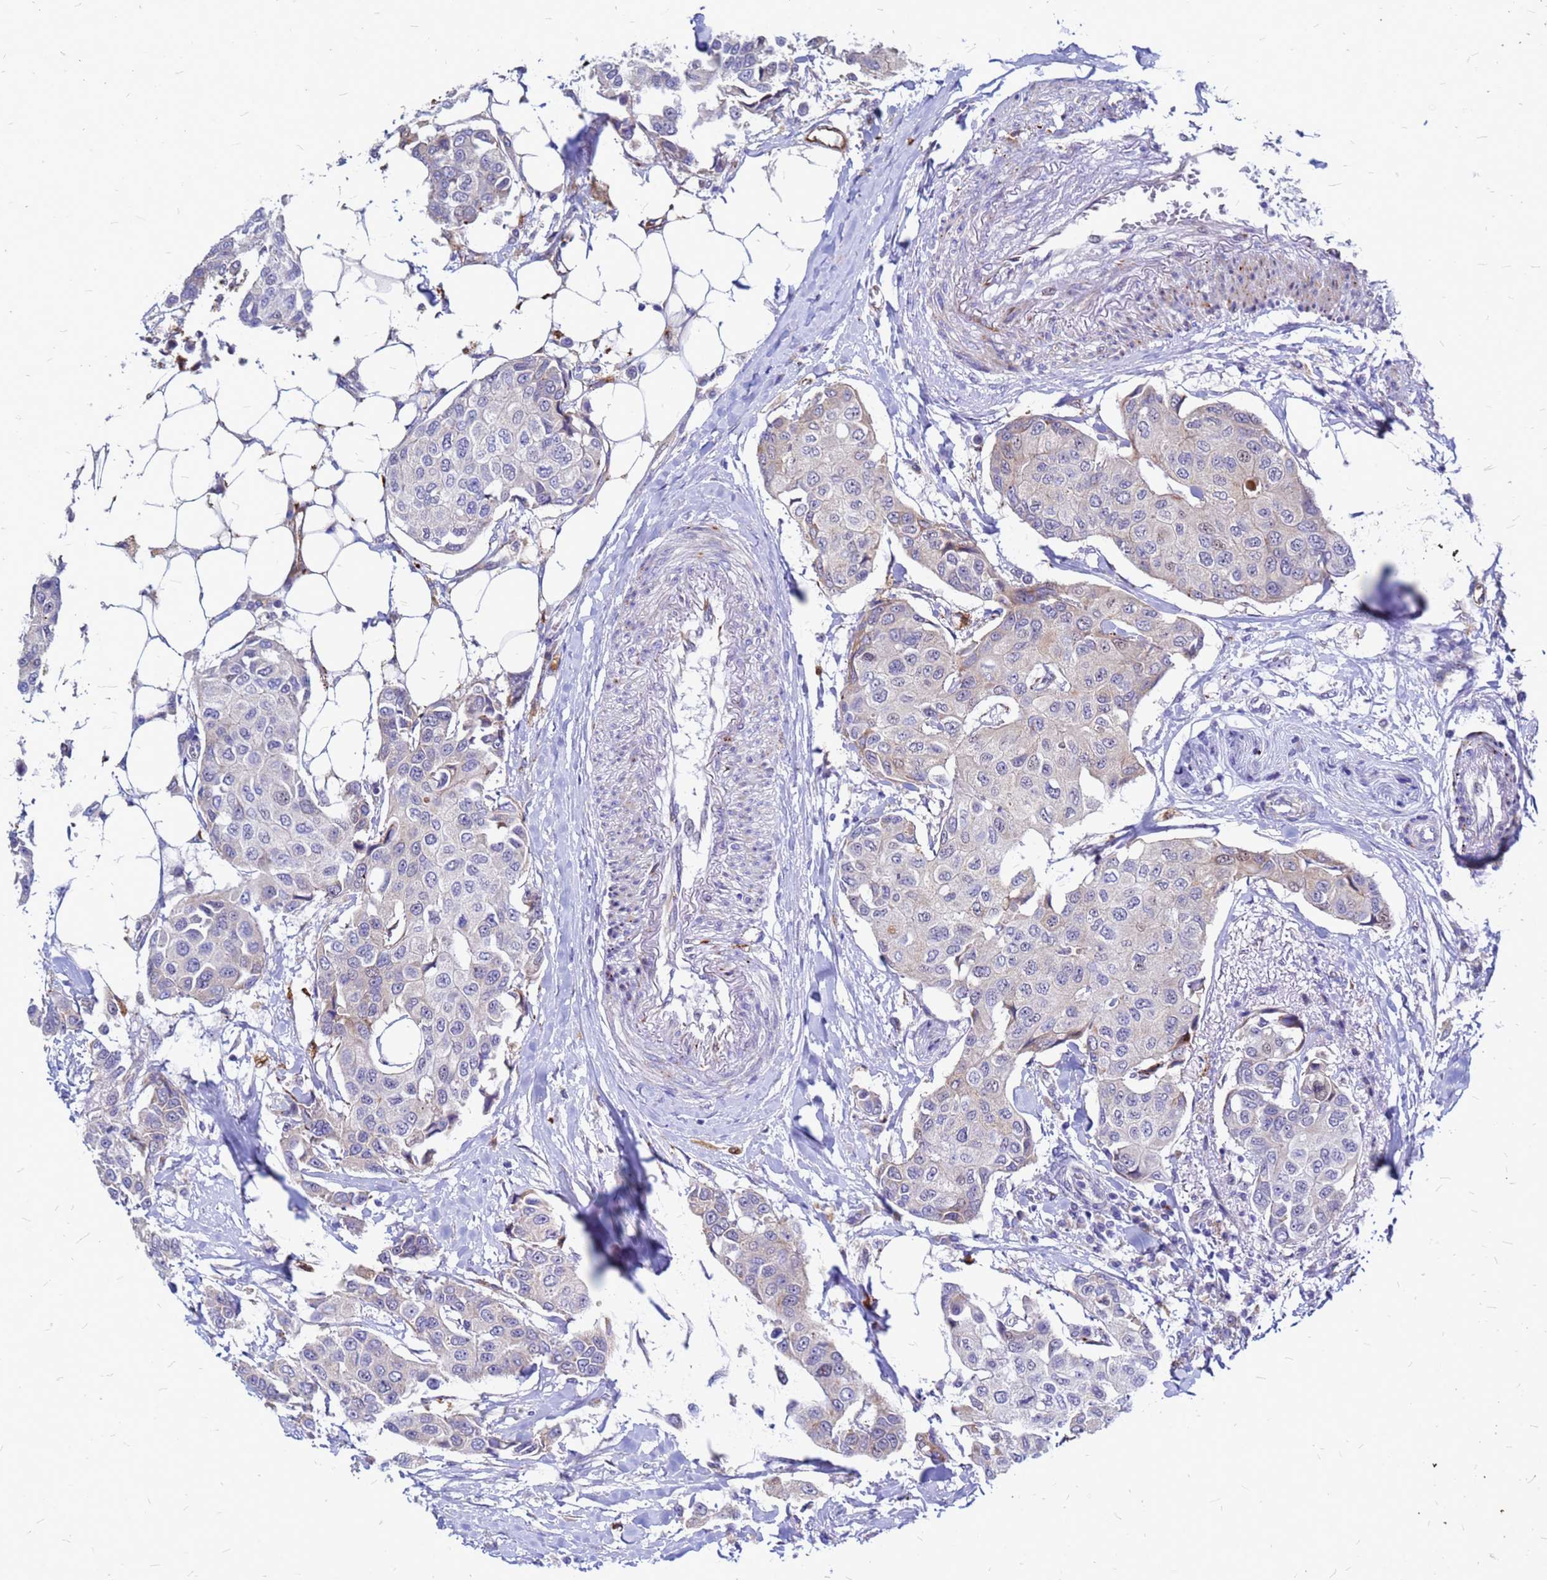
{"staining": {"intensity": "negative", "quantity": "none", "location": "none"}, "tissue": "breast cancer", "cell_type": "Tumor cells", "image_type": "cancer", "snomed": [{"axis": "morphology", "description": "Duct carcinoma"}, {"axis": "topography", "description": "Breast"}], "caption": "Histopathology image shows no significant protein expression in tumor cells of intraductal carcinoma (breast).", "gene": "NOSTRIN", "patient": {"sex": "female", "age": 80}}